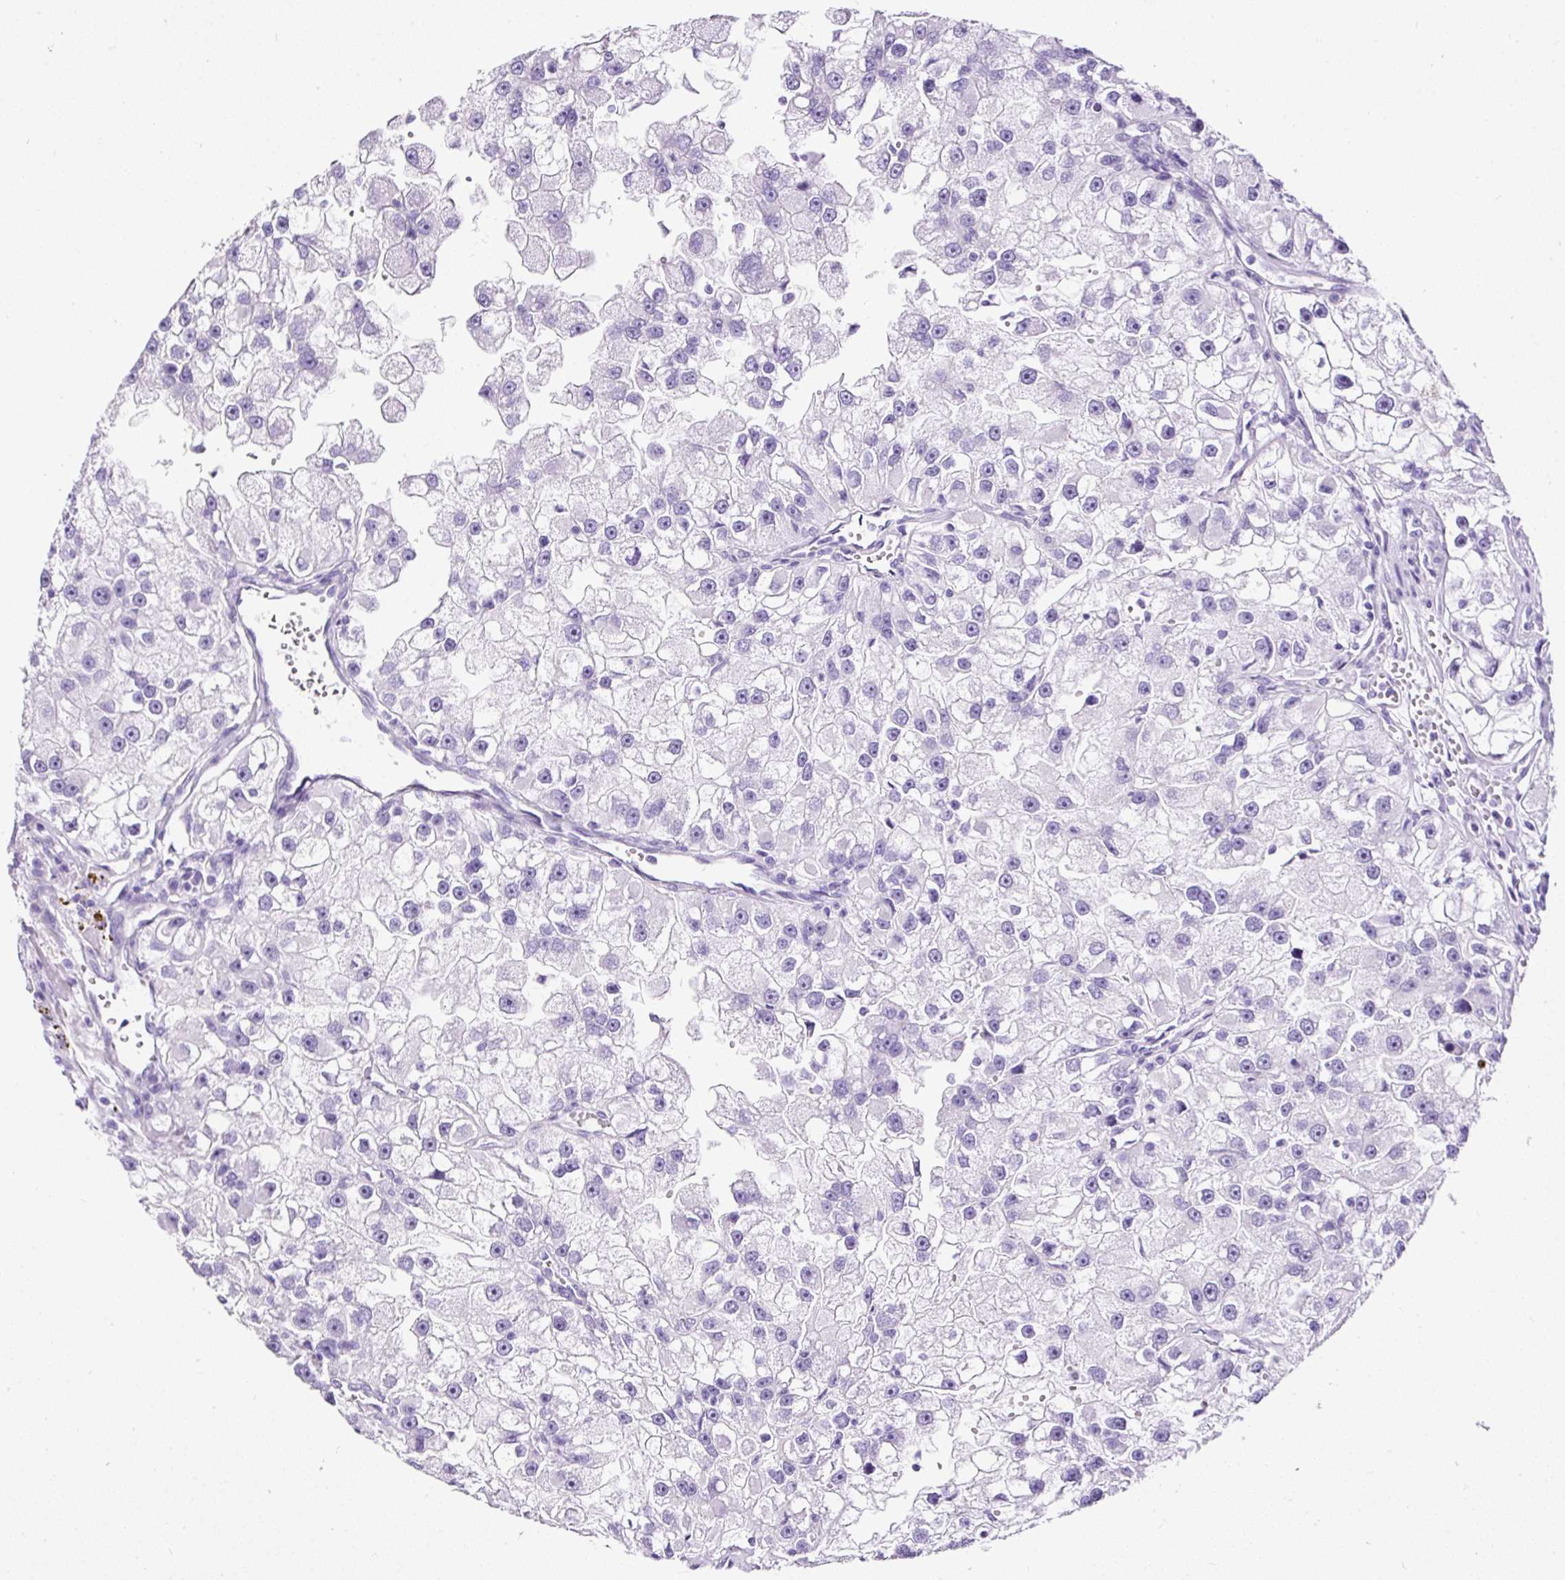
{"staining": {"intensity": "negative", "quantity": "none", "location": "none"}, "tissue": "renal cancer", "cell_type": "Tumor cells", "image_type": "cancer", "snomed": [{"axis": "morphology", "description": "Adenocarcinoma, NOS"}, {"axis": "topography", "description": "Kidney"}], "caption": "Immunohistochemistry (IHC) image of neoplastic tissue: human renal adenocarcinoma stained with DAB (3,3'-diaminobenzidine) reveals no significant protein positivity in tumor cells.", "gene": "NTS", "patient": {"sex": "male", "age": 63}}